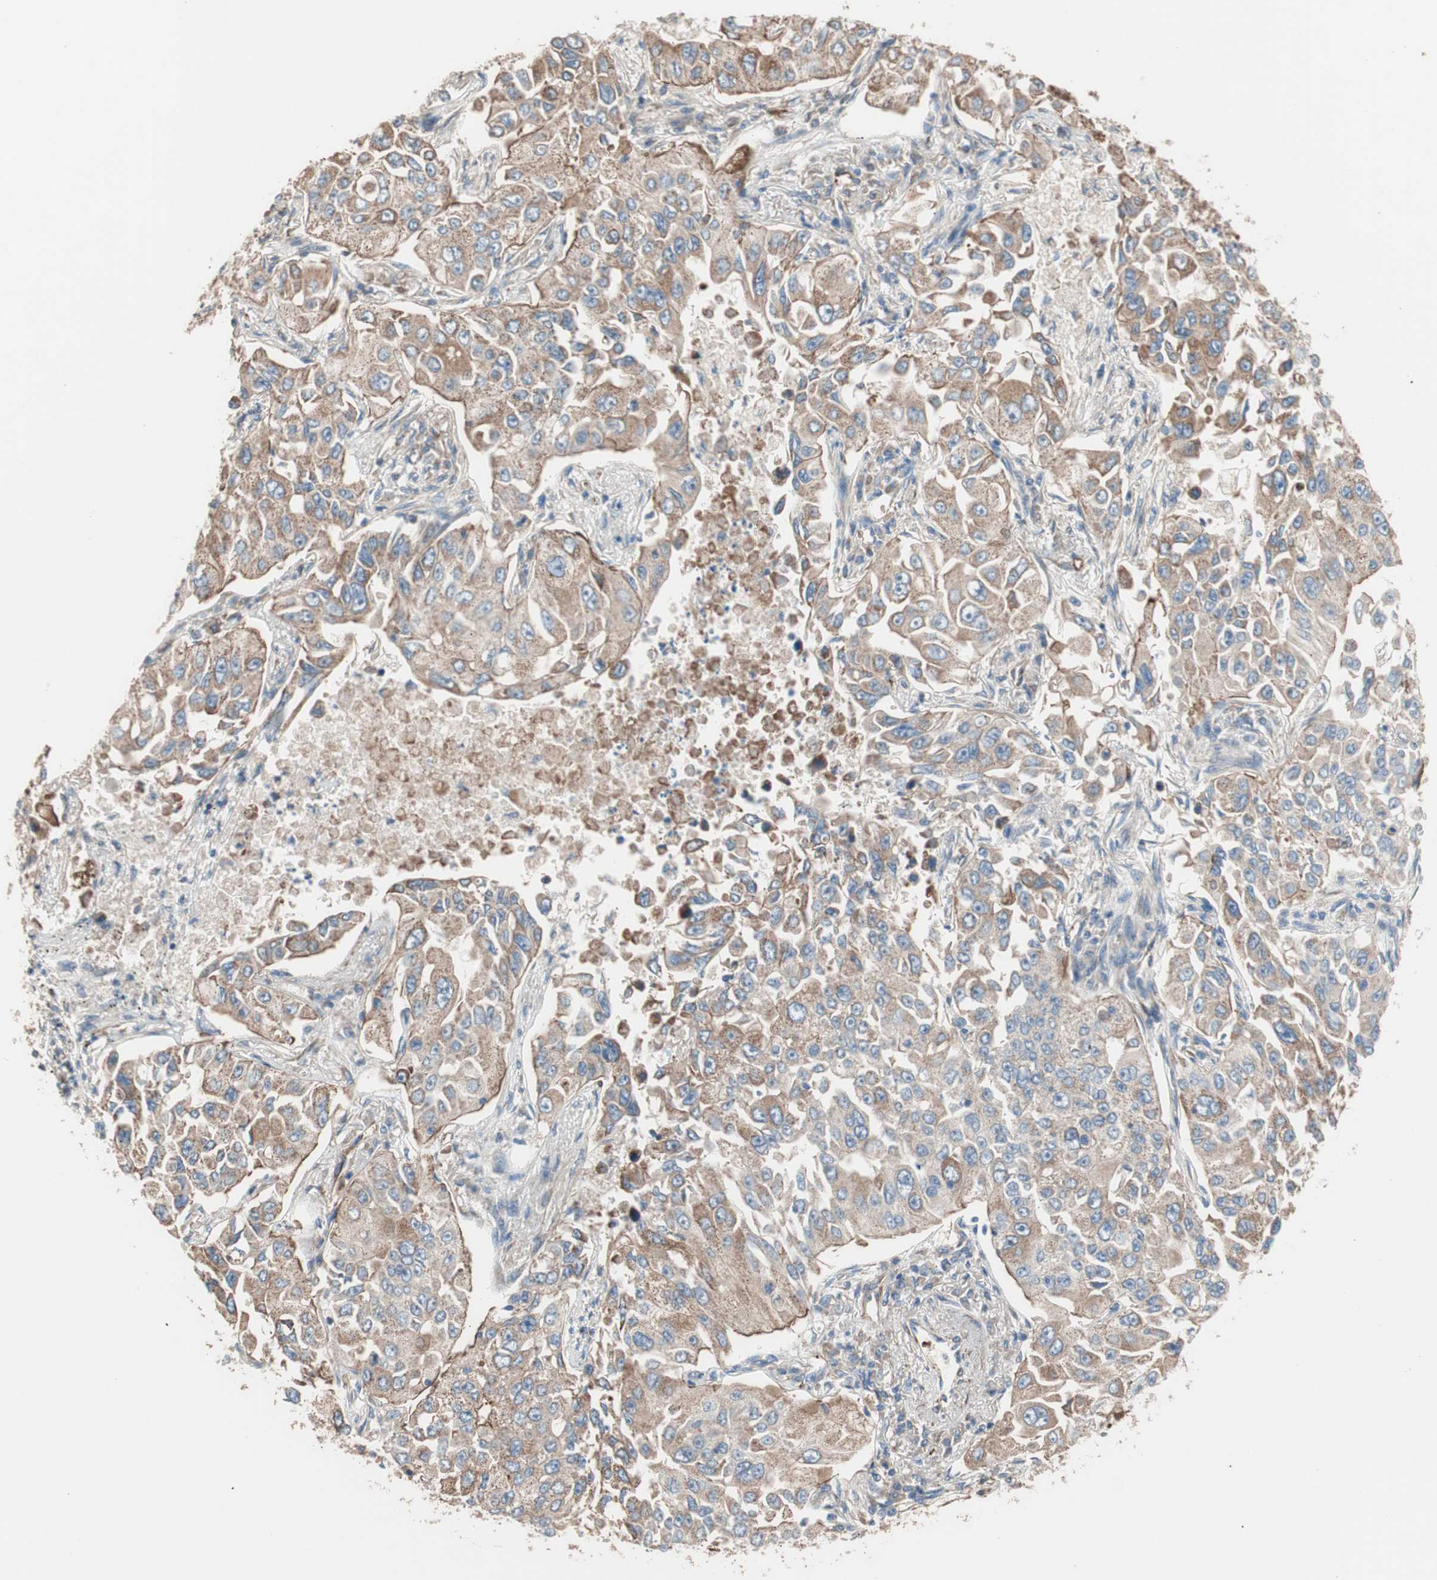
{"staining": {"intensity": "moderate", "quantity": ">75%", "location": "cytoplasmic/membranous"}, "tissue": "lung cancer", "cell_type": "Tumor cells", "image_type": "cancer", "snomed": [{"axis": "morphology", "description": "Adenocarcinoma, NOS"}, {"axis": "topography", "description": "Lung"}], "caption": "Immunohistochemical staining of lung cancer (adenocarcinoma) reveals medium levels of moderate cytoplasmic/membranous protein positivity in about >75% of tumor cells.", "gene": "GPSM2", "patient": {"sex": "male", "age": 84}}